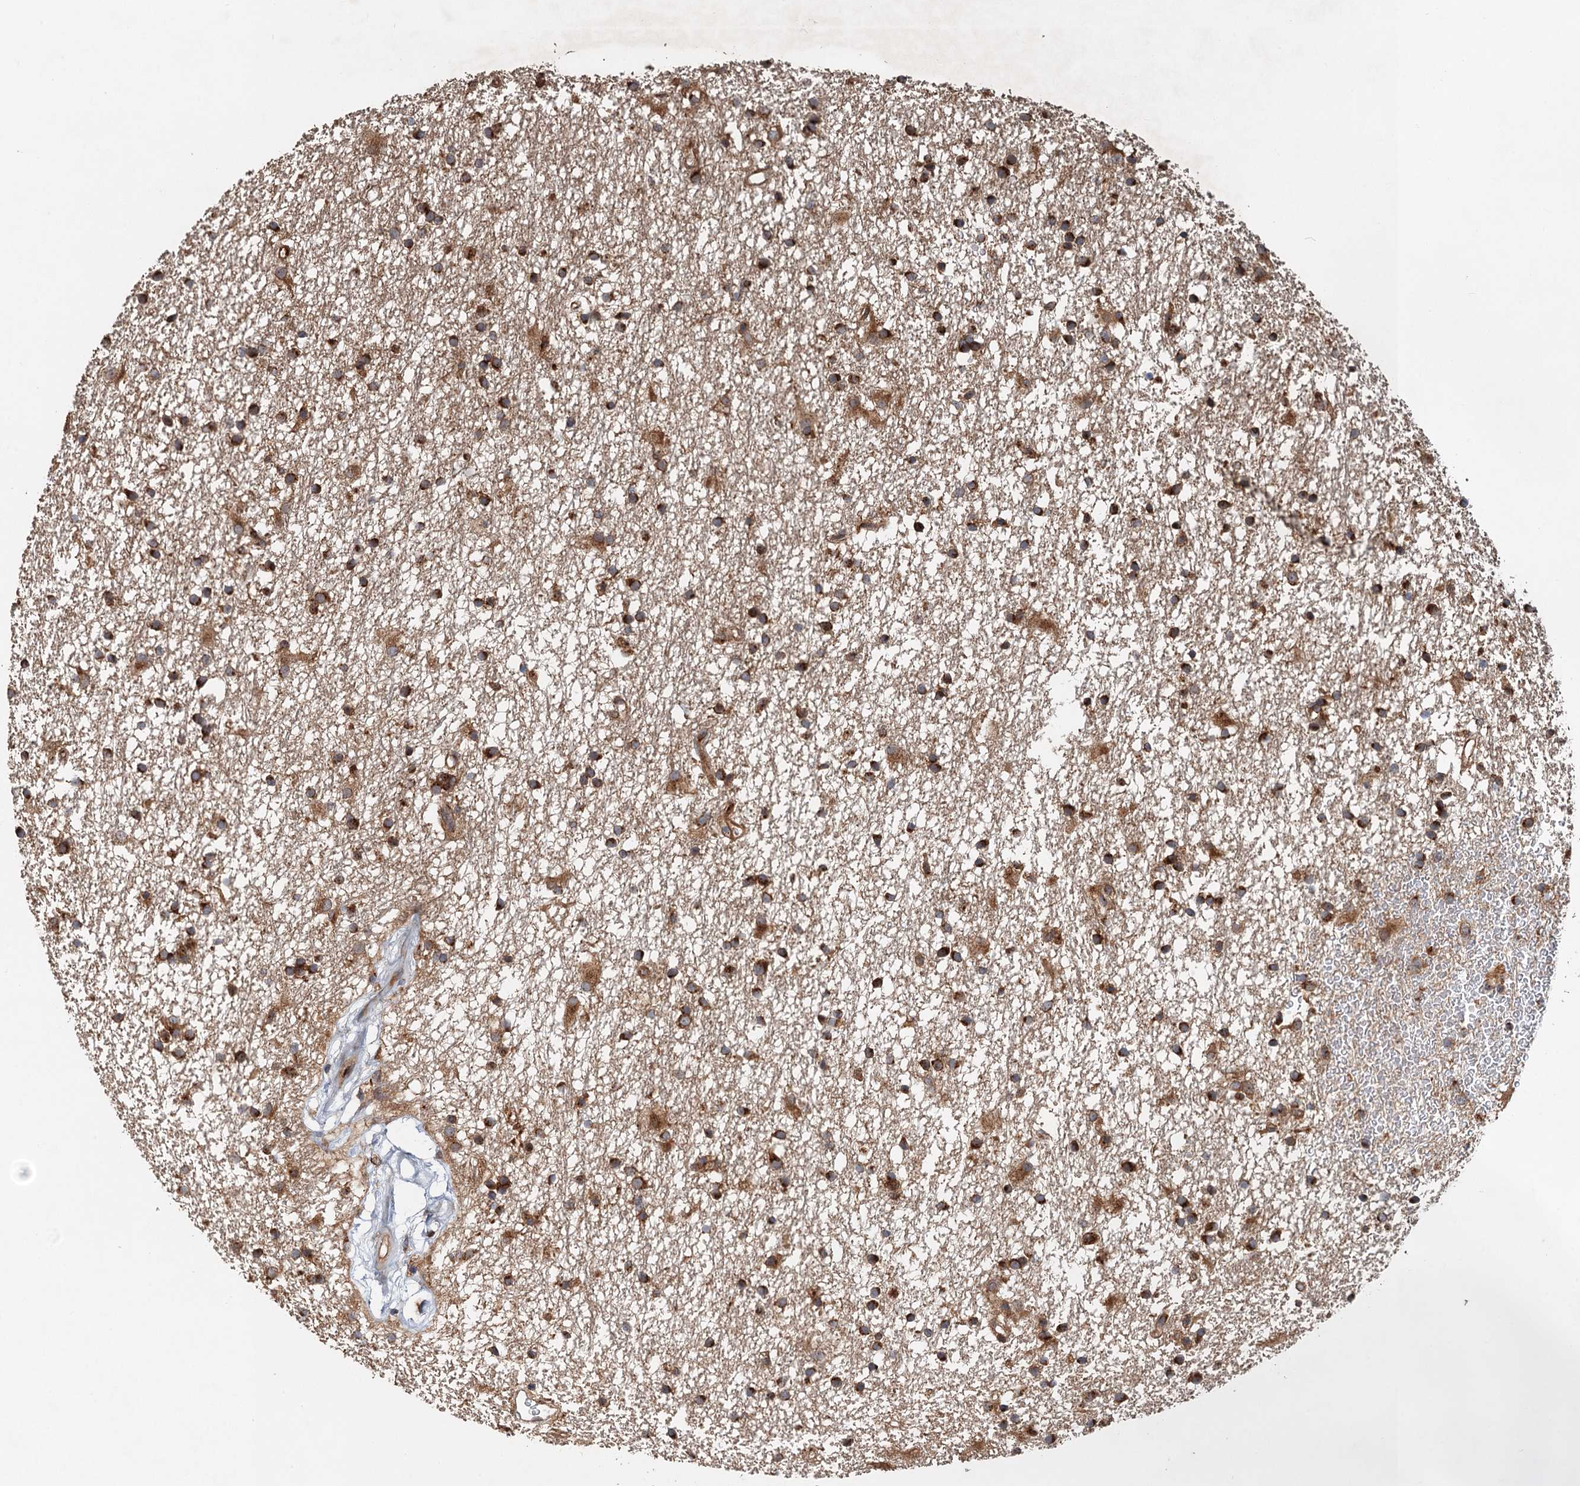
{"staining": {"intensity": "strong", "quantity": ">75%", "location": "cytoplasmic/membranous"}, "tissue": "glioma", "cell_type": "Tumor cells", "image_type": "cancer", "snomed": [{"axis": "morphology", "description": "Glioma, malignant, High grade"}, {"axis": "topography", "description": "Brain"}], "caption": "IHC staining of malignant glioma (high-grade), which reveals high levels of strong cytoplasmic/membranous positivity in approximately >75% of tumor cells indicating strong cytoplasmic/membranous protein positivity. The staining was performed using DAB (3,3'-diaminobenzidine) (brown) for protein detection and nuclei were counterstained in hematoxylin (blue).", "gene": "COG3", "patient": {"sex": "male", "age": 77}}